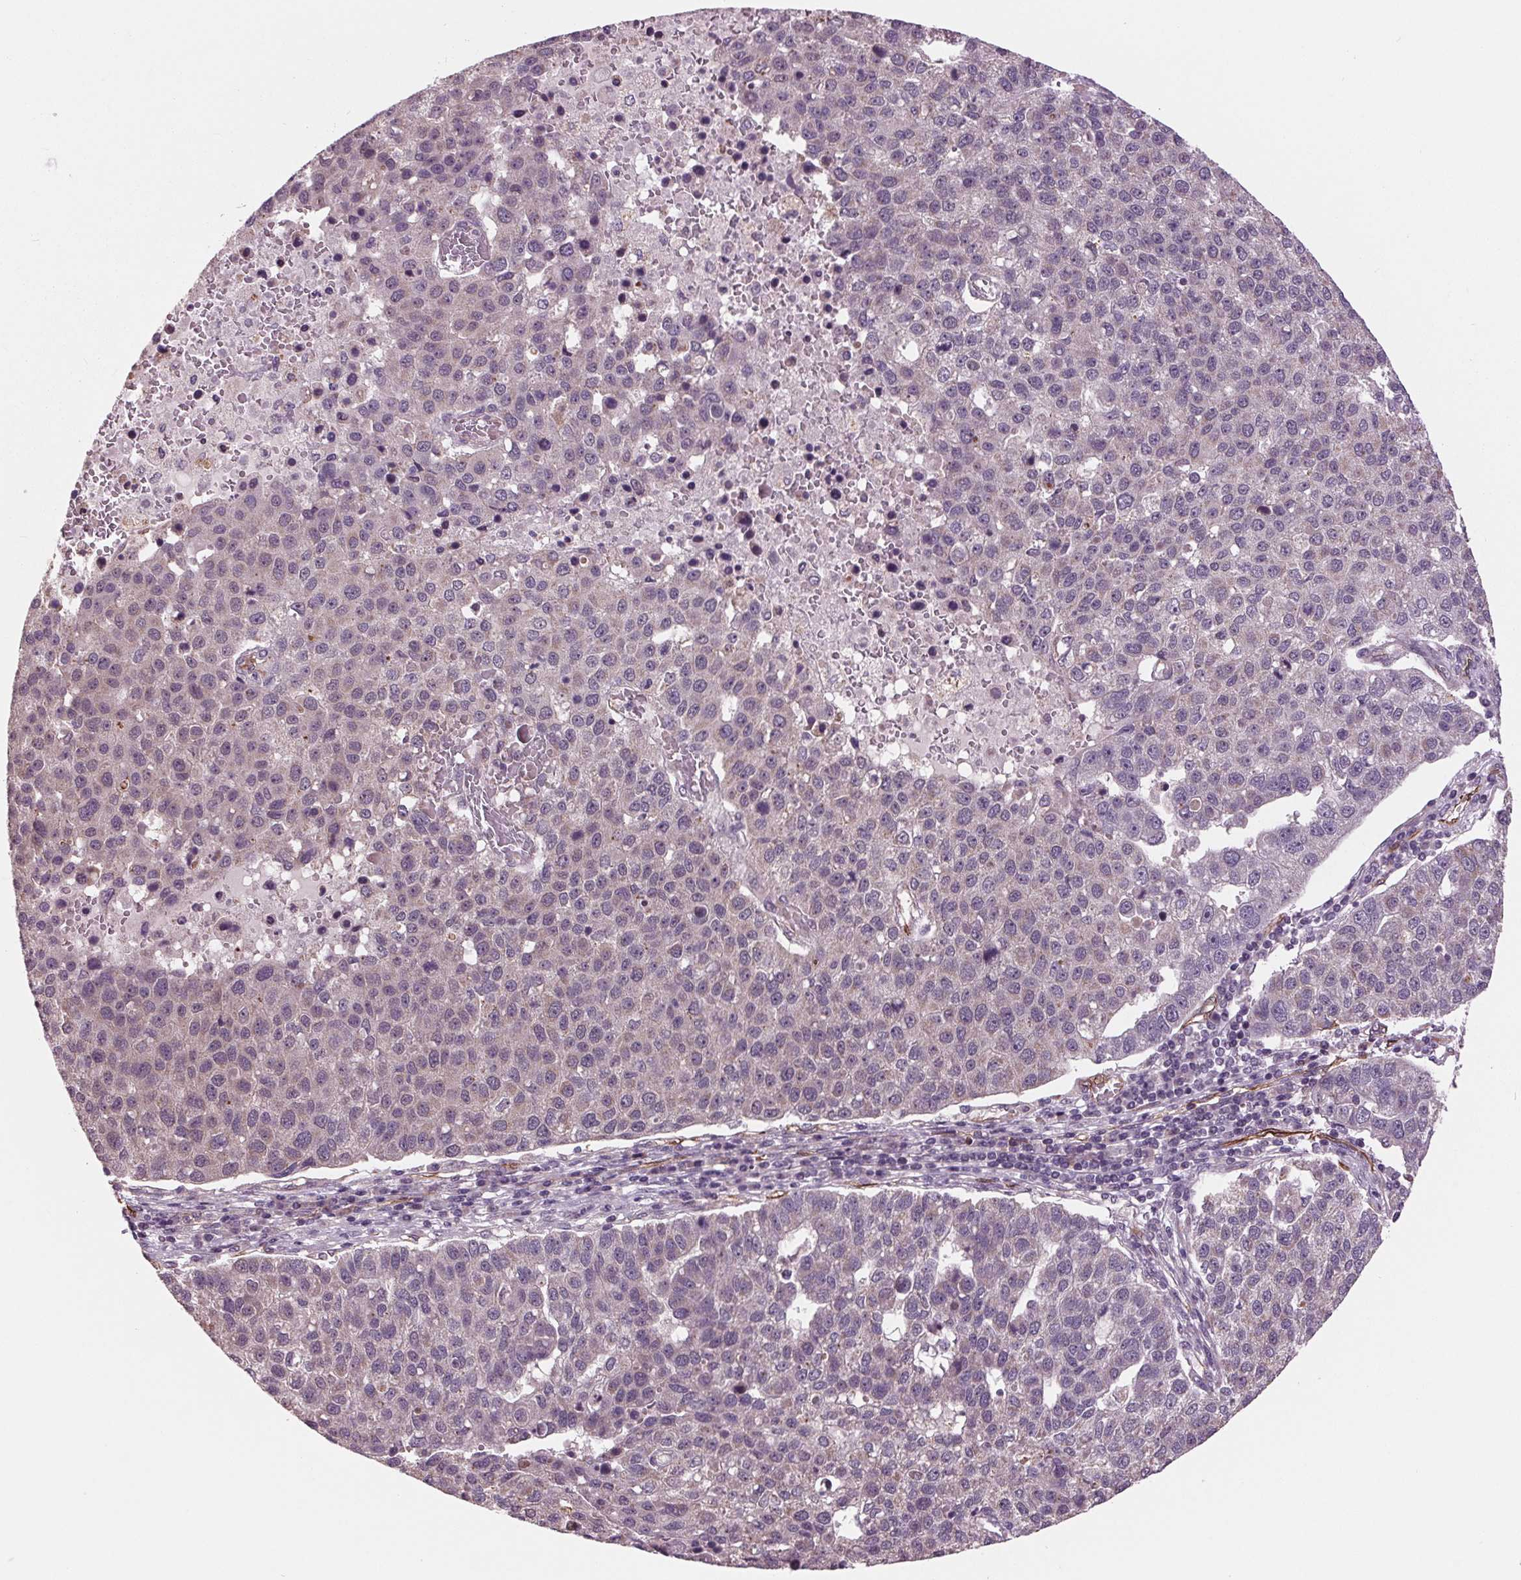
{"staining": {"intensity": "weak", "quantity": "<25%", "location": "cytoplasmic/membranous"}, "tissue": "pancreatic cancer", "cell_type": "Tumor cells", "image_type": "cancer", "snomed": [{"axis": "morphology", "description": "Adenocarcinoma, NOS"}, {"axis": "topography", "description": "Pancreas"}], "caption": "Tumor cells show no significant protein positivity in pancreatic cancer. (DAB immunohistochemistry (IHC) with hematoxylin counter stain).", "gene": "MAPK8", "patient": {"sex": "female", "age": 61}}